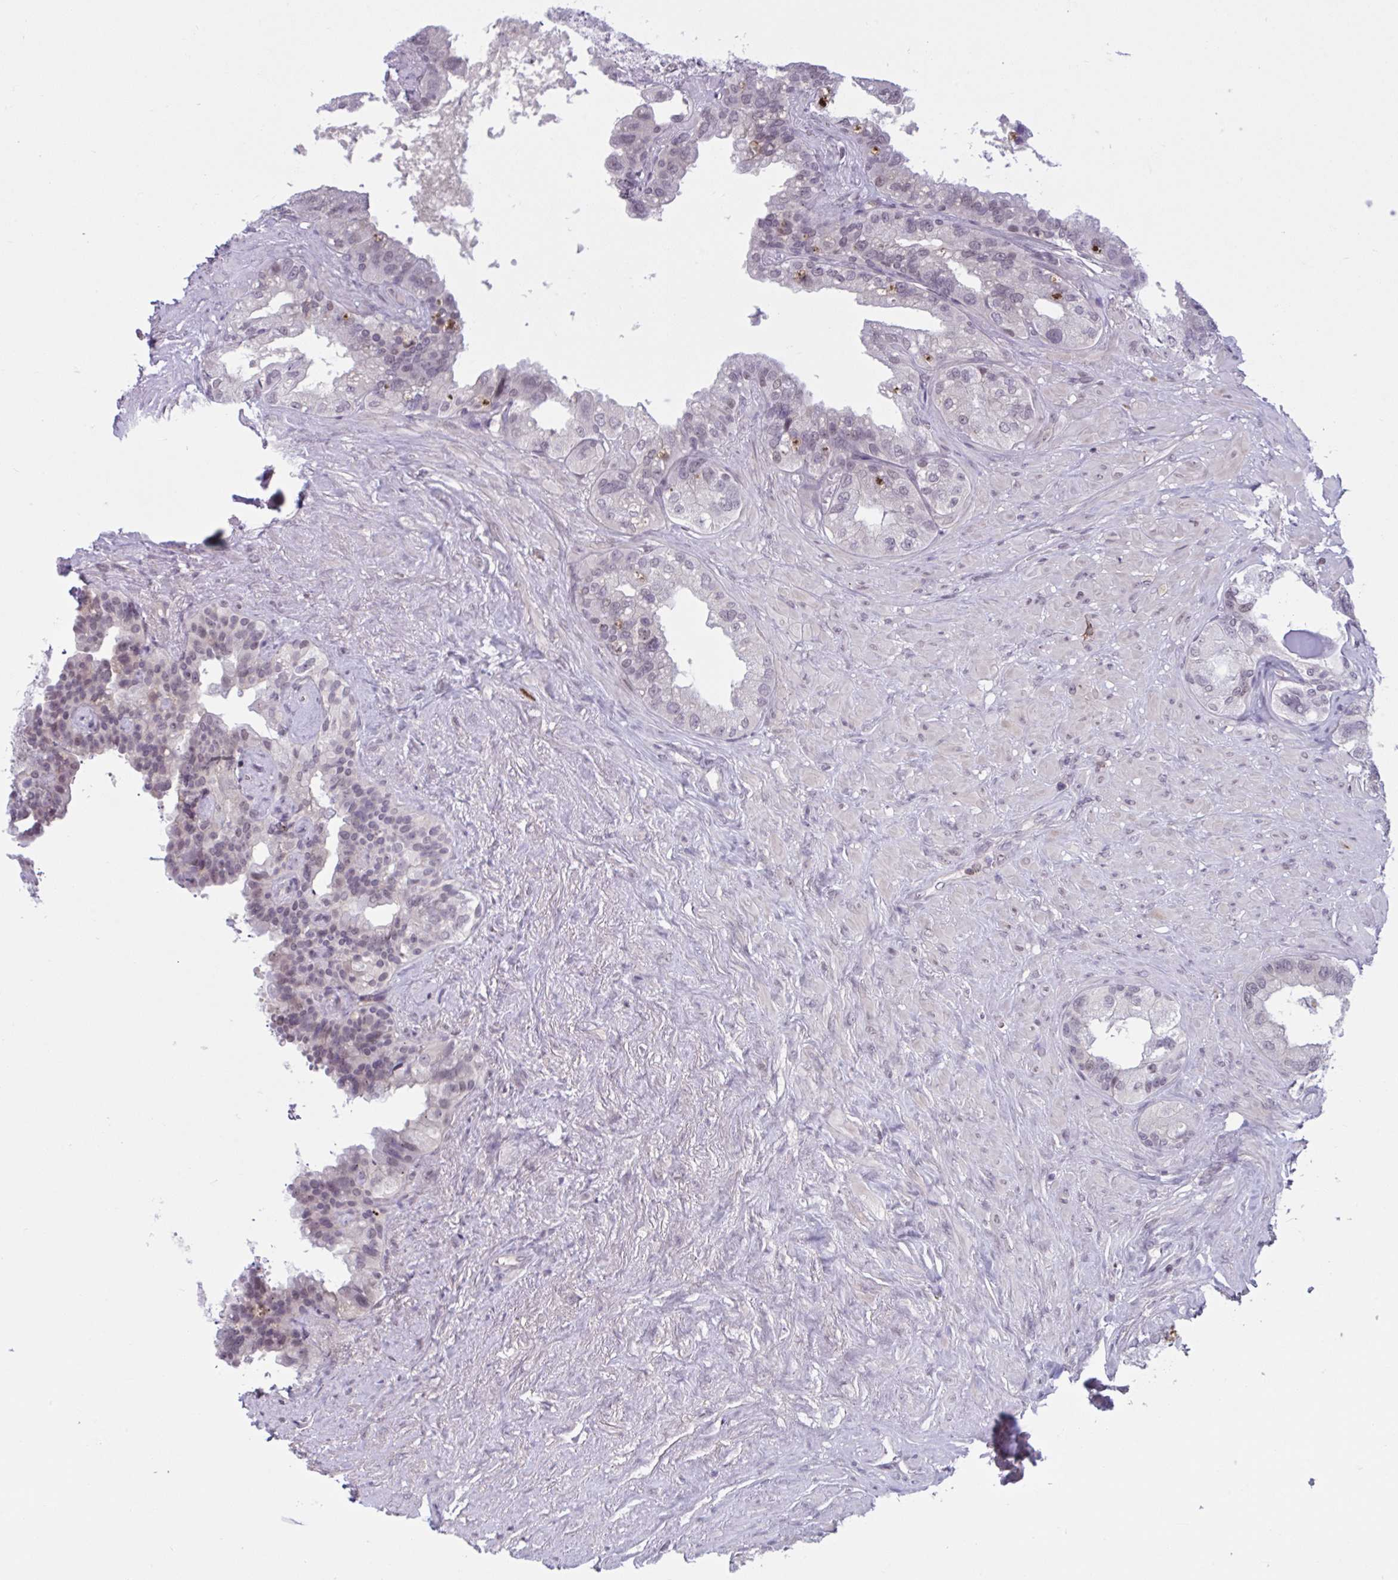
{"staining": {"intensity": "negative", "quantity": "none", "location": "none"}, "tissue": "seminal vesicle", "cell_type": "Glandular cells", "image_type": "normal", "snomed": [{"axis": "morphology", "description": "Normal tissue, NOS"}, {"axis": "topography", "description": "Seminal veicle"}, {"axis": "topography", "description": "Peripheral nerve tissue"}], "caption": "Seminal vesicle was stained to show a protein in brown. There is no significant staining in glandular cells. (DAB IHC with hematoxylin counter stain).", "gene": "TTC7B", "patient": {"sex": "male", "age": 76}}